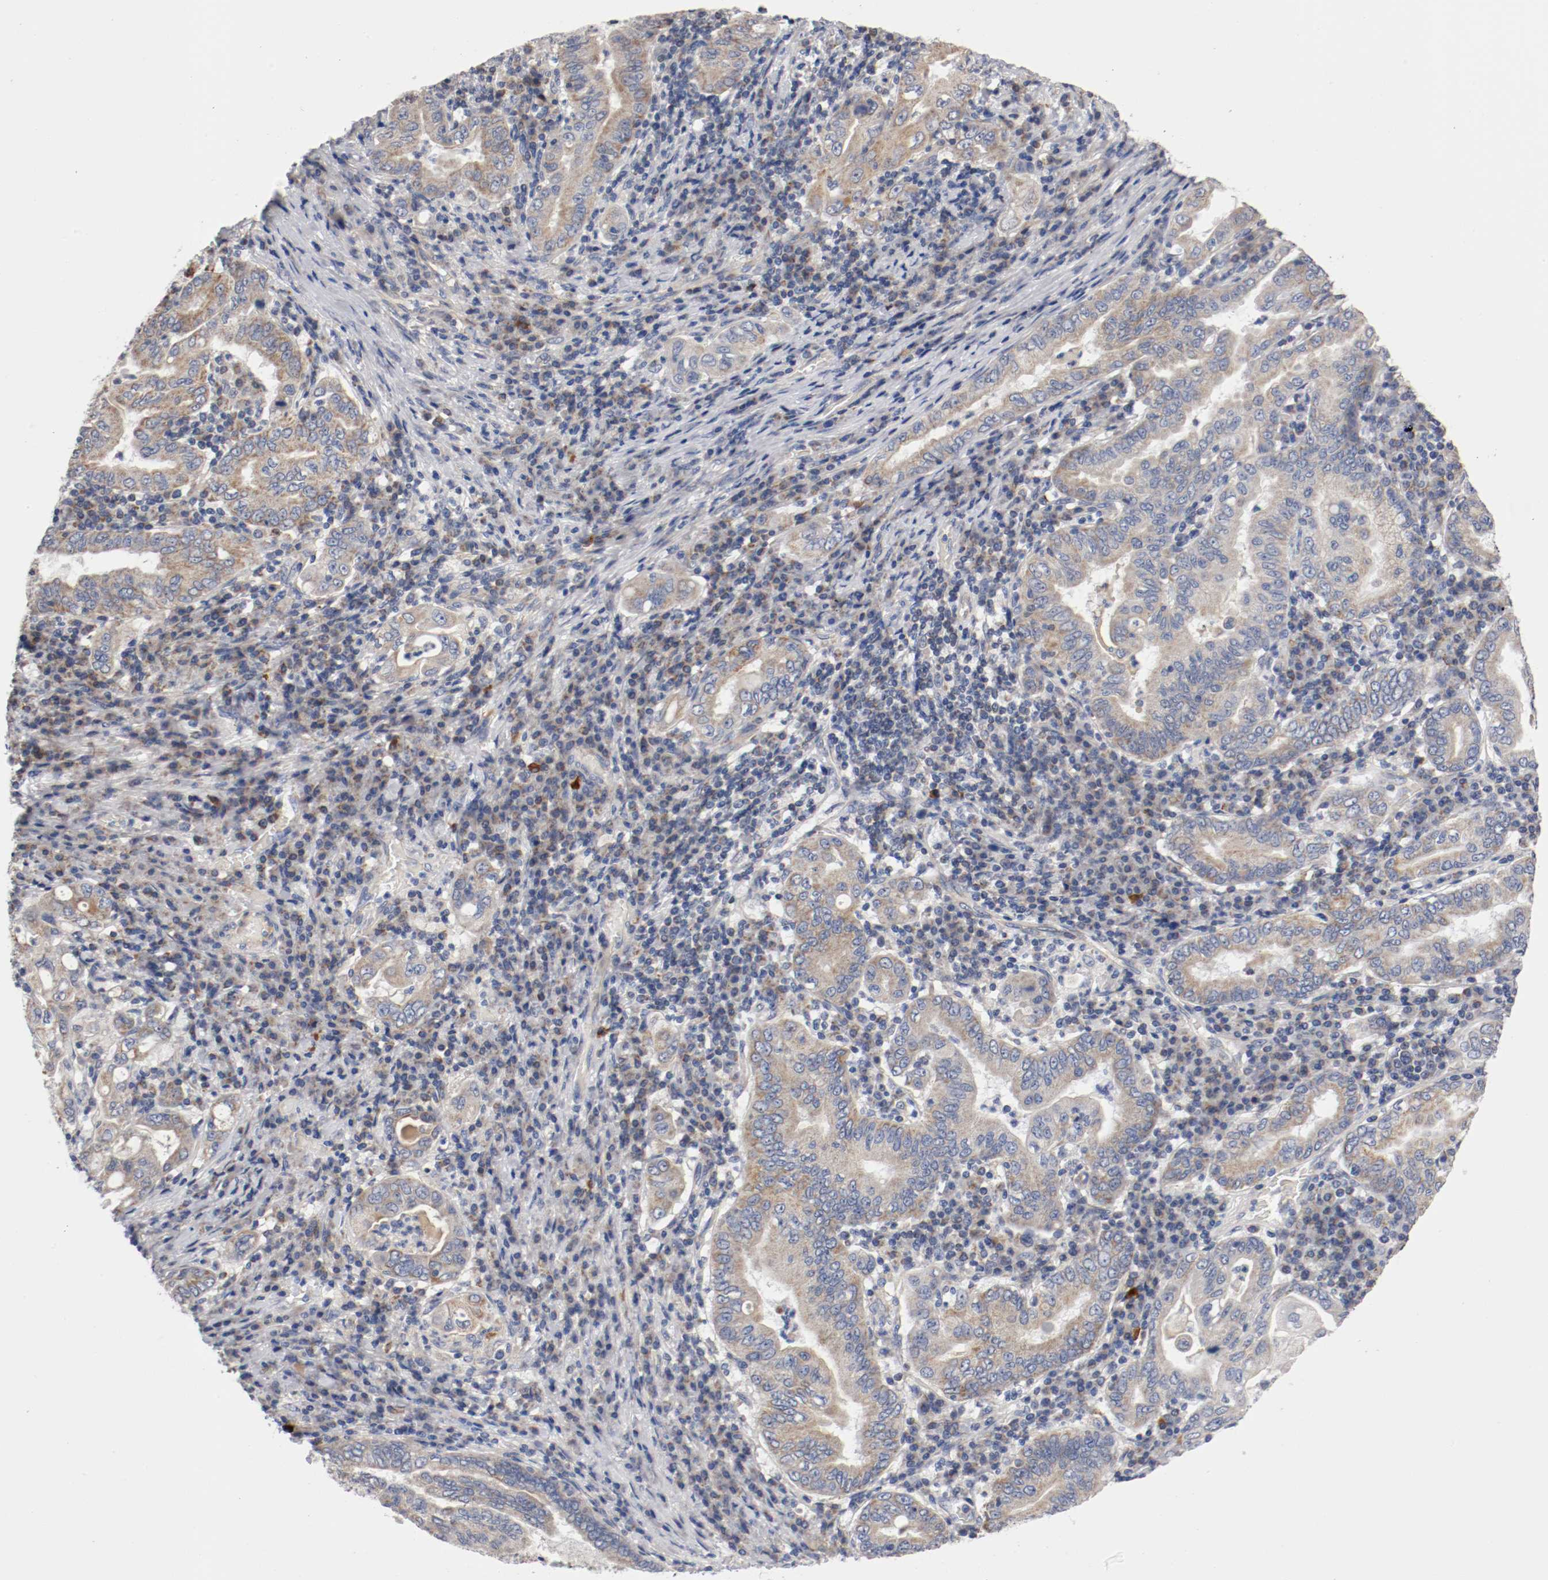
{"staining": {"intensity": "weak", "quantity": ">75%", "location": "cytoplasmic/membranous"}, "tissue": "stomach cancer", "cell_type": "Tumor cells", "image_type": "cancer", "snomed": [{"axis": "morphology", "description": "Normal tissue, NOS"}, {"axis": "morphology", "description": "Adenocarcinoma, NOS"}, {"axis": "topography", "description": "Esophagus"}, {"axis": "topography", "description": "Stomach, upper"}, {"axis": "topography", "description": "Peripheral nerve tissue"}], "caption": "Weak cytoplasmic/membranous protein expression is present in about >75% of tumor cells in stomach cancer (adenocarcinoma).", "gene": "PCSK6", "patient": {"sex": "male", "age": 62}}